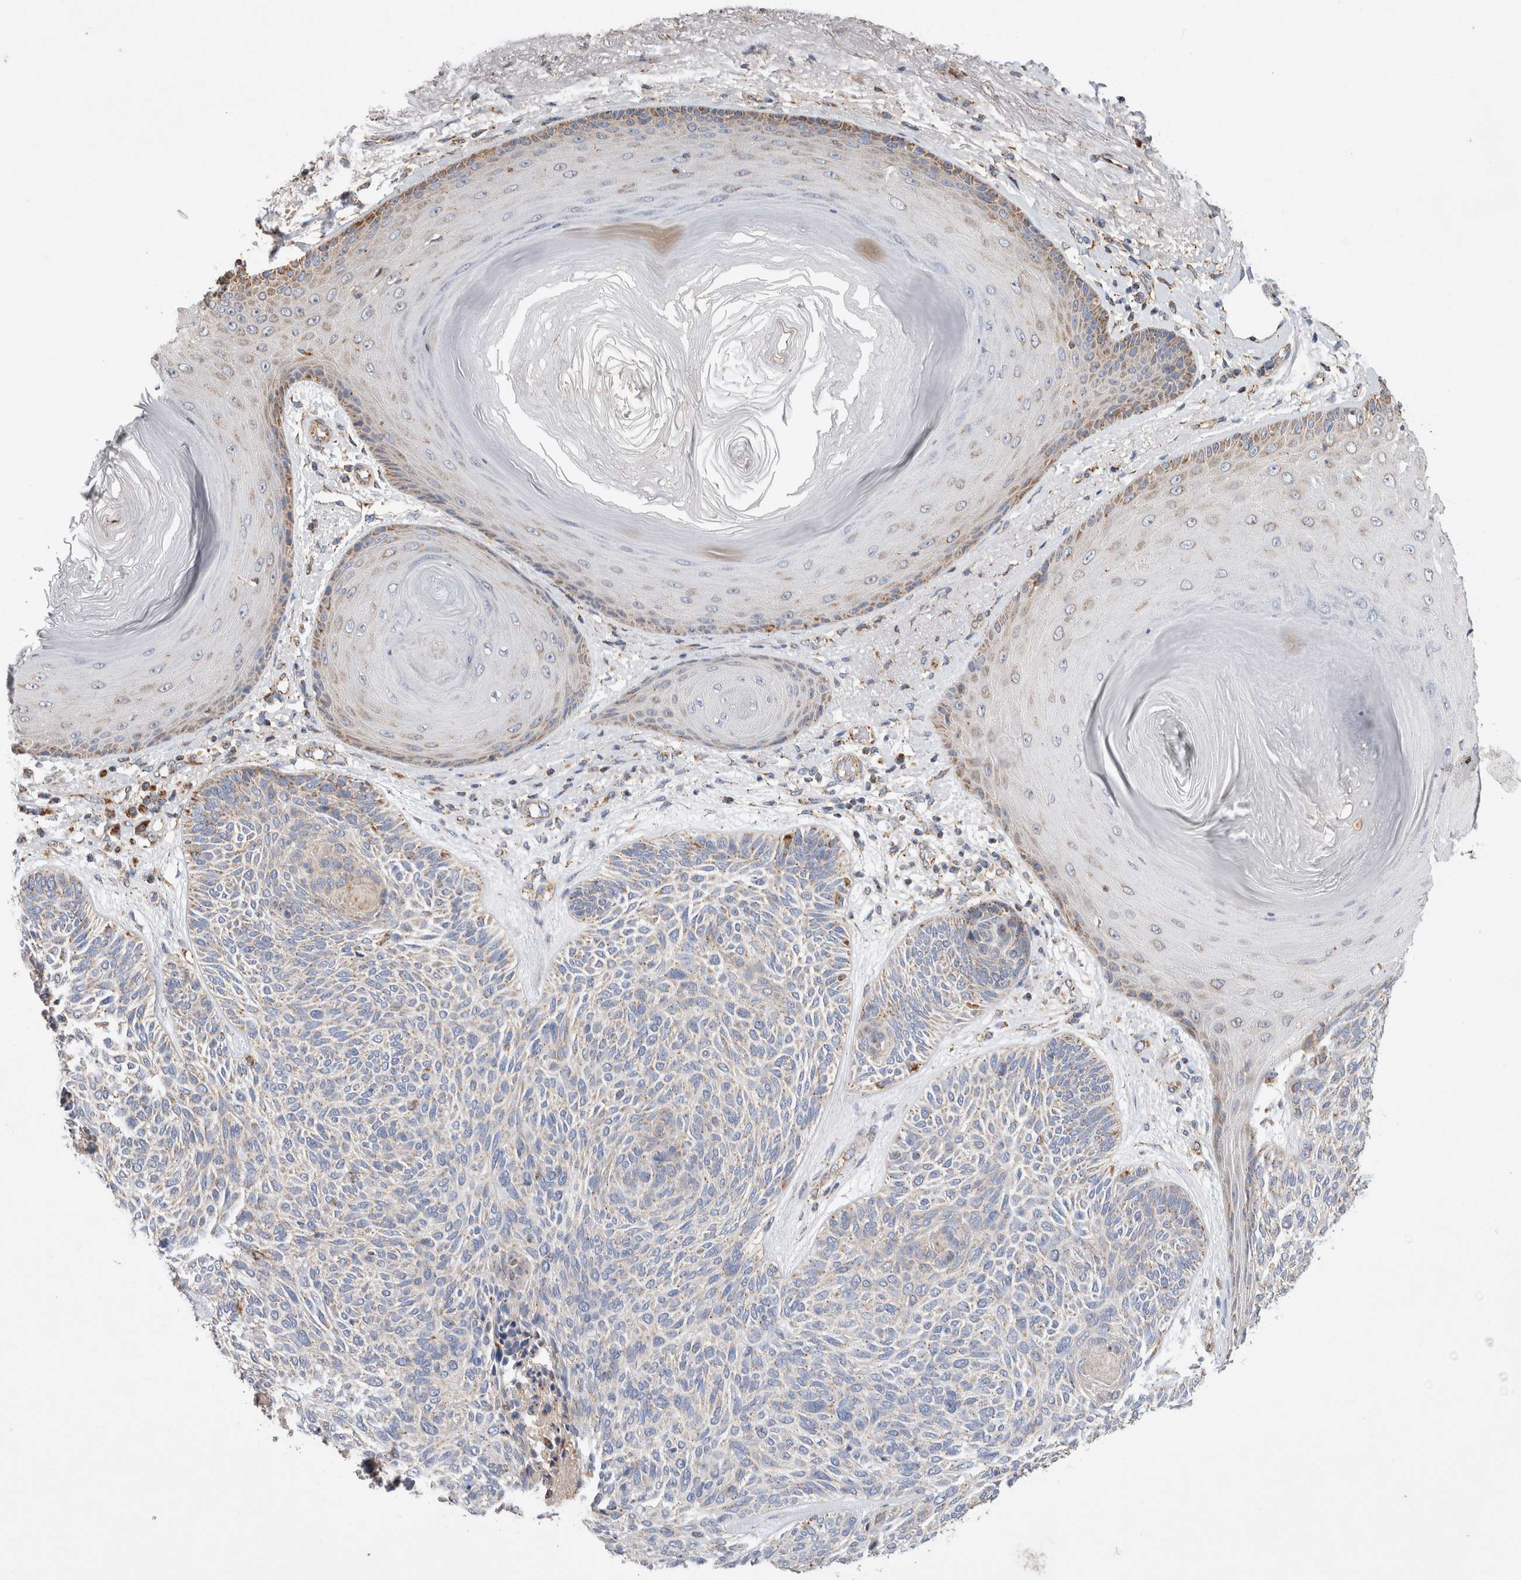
{"staining": {"intensity": "weak", "quantity": "25%-75%", "location": "cytoplasmic/membranous"}, "tissue": "skin cancer", "cell_type": "Tumor cells", "image_type": "cancer", "snomed": [{"axis": "morphology", "description": "Basal cell carcinoma"}, {"axis": "topography", "description": "Skin"}], "caption": "Weak cytoplasmic/membranous expression is seen in approximately 25%-75% of tumor cells in skin cancer.", "gene": "IARS2", "patient": {"sex": "male", "age": 55}}